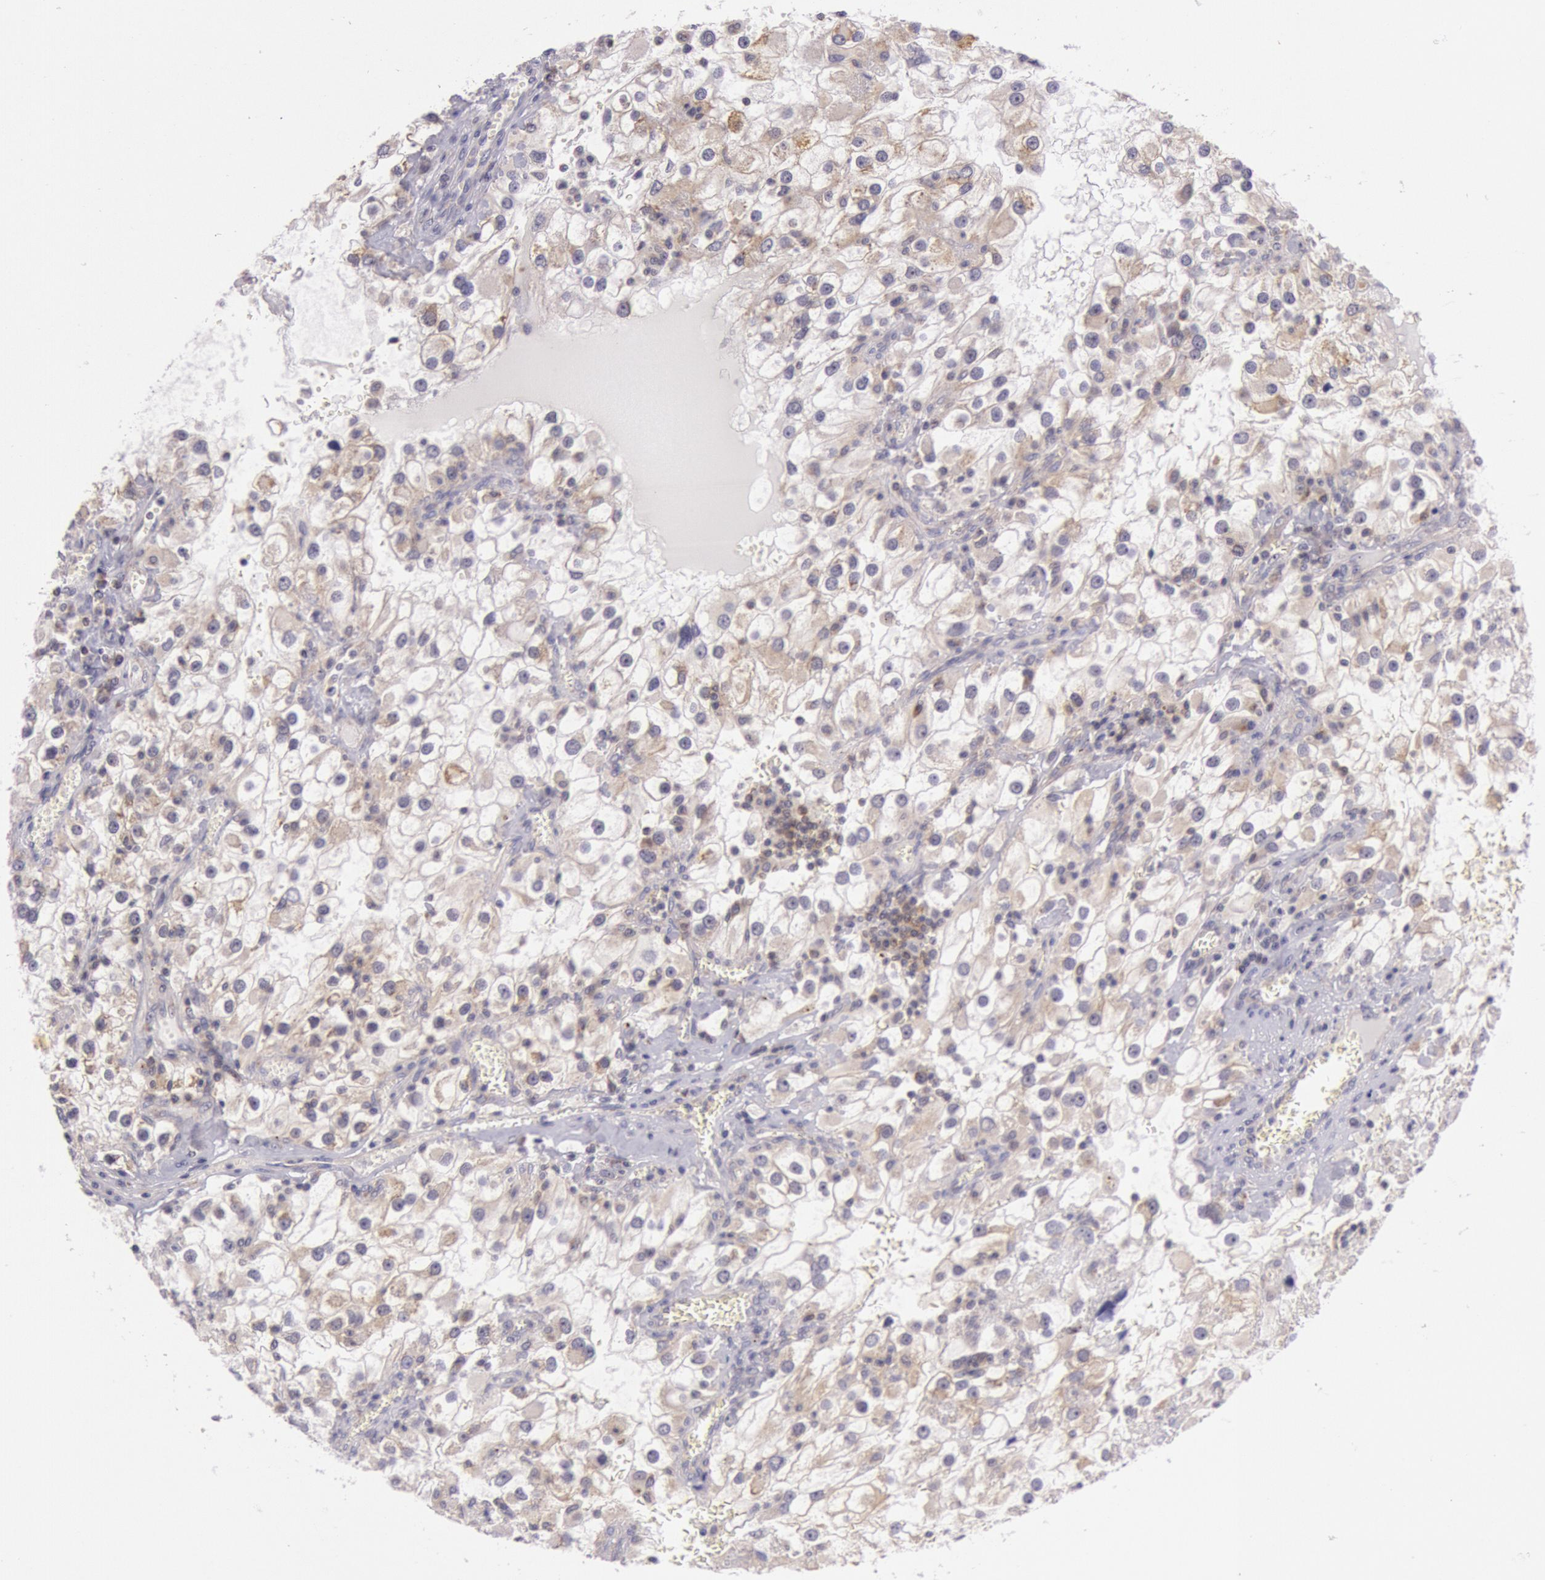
{"staining": {"intensity": "moderate", "quantity": "25%-75%", "location": "cytoplasmic/membranous"}, "tissue": "renal cancer", "cell_type": "Tumor cells", "image_type": "cancer", "snomed": [{"axis": "morphology", "description": "Adenocarcinoma, NOS"}, {"axis": "topography", "description": "Kidney"}], "caption": "IHC histopathology image of human renal cancer (adenocarcinoma) stained for a protein (brown), which demonstrates medium levels of moderate cytoplasmic/membranous positivity in about 25%-75% of tumor cells.", "gene": "CDK16", "patient": {"sex": "female", "age": 52}}